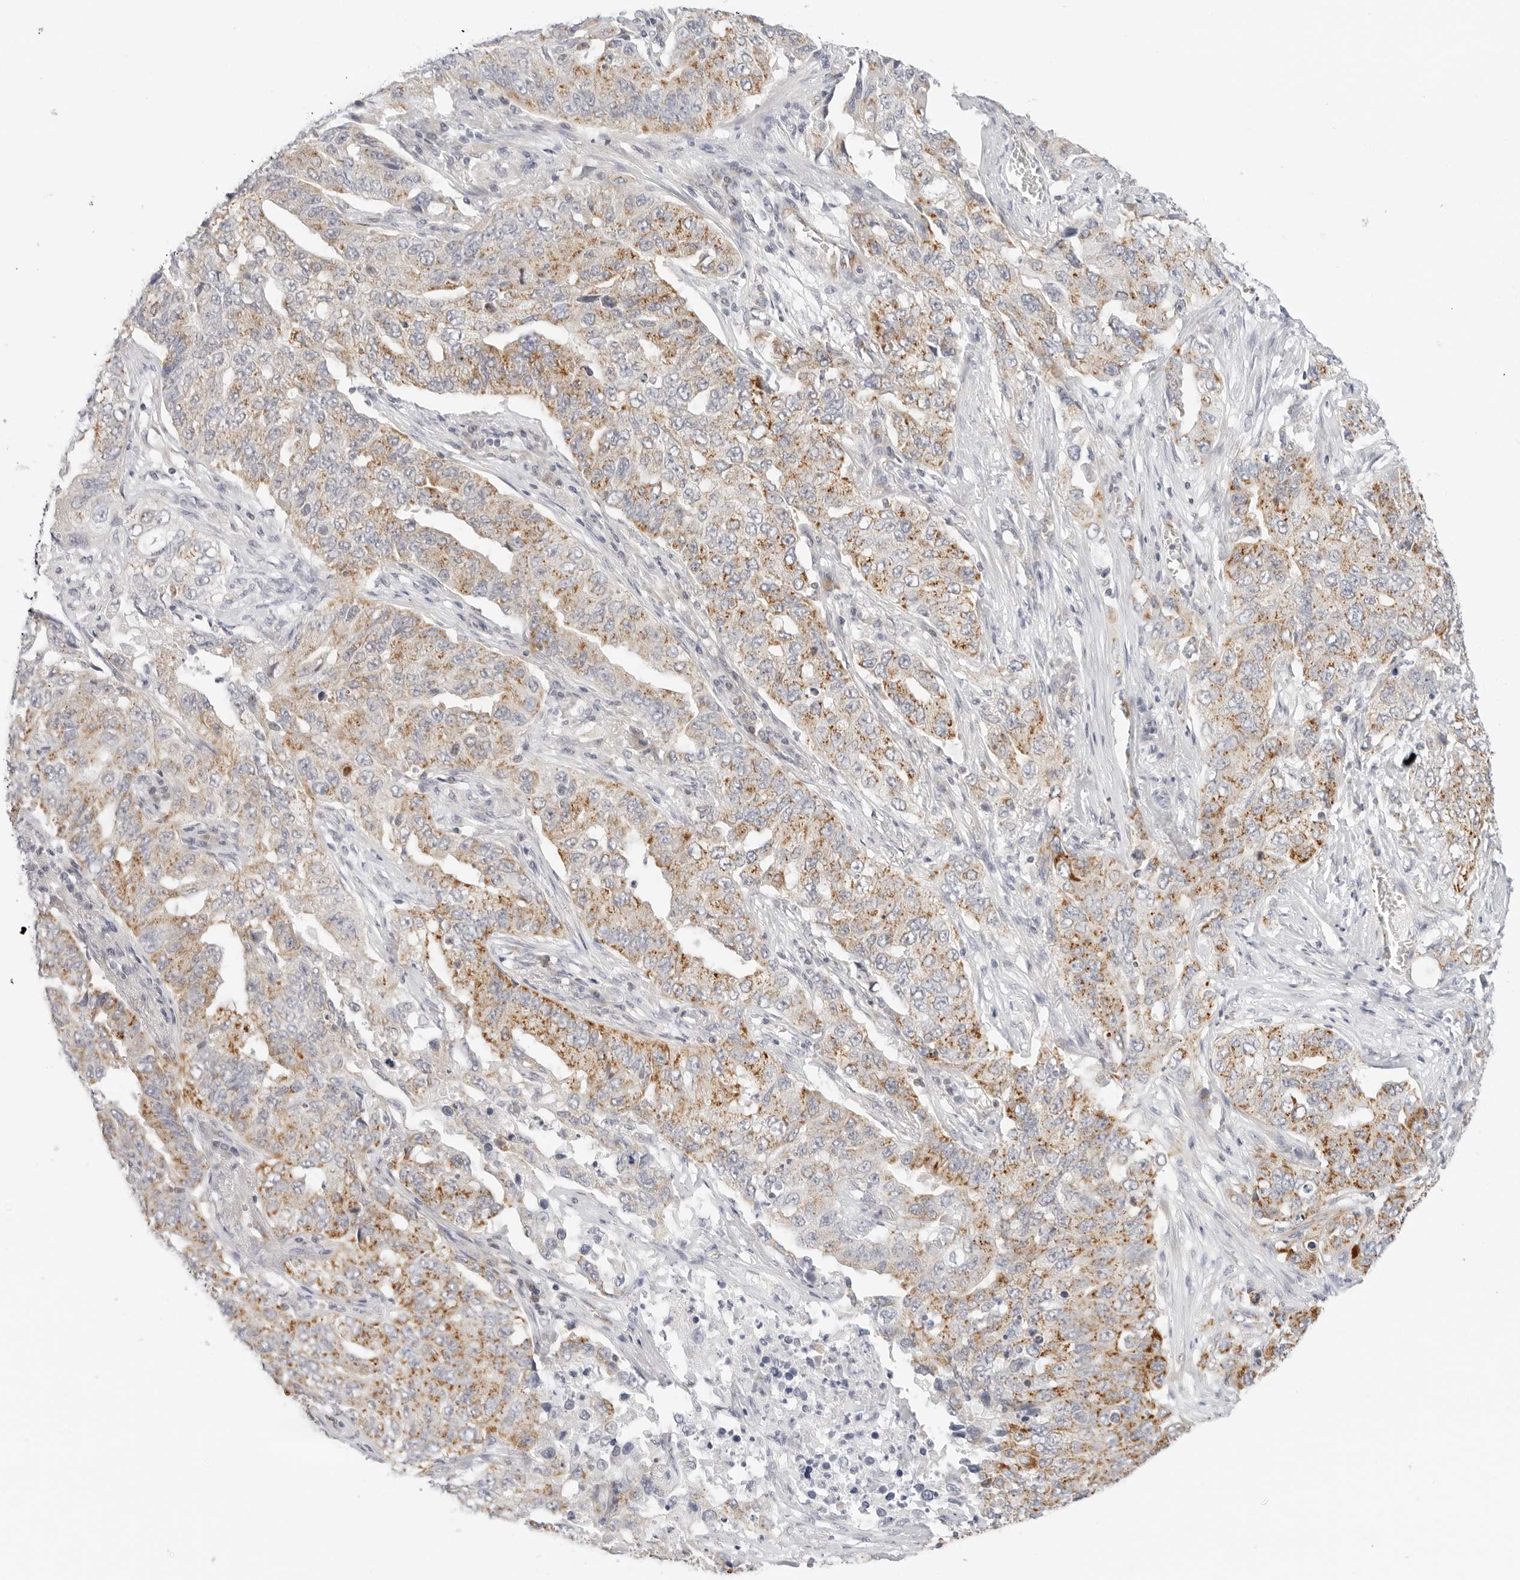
{"staining": {"intensity": "moderate", "quantity": "25%-75%", "location": "cytoplasmic/membranous"}, "tissue": "lung cancer", "cell_type": "Tumor cells", "image_type": "cancer", "snomed": [{"axis": "morphology", "description": "Adenocarcinoma, NOS"}, {"axis": "topography", "description": "Lung"}], "caption": "IHC micrograph of human adenocarcinoma (lung) stained for a protein (brown), which reveals medium levels of moderate cytoplasmic/membranous staining in approximately 25%-75% of tumor cells.", "gene": "RC3H1", "patient": {"sex": "female", "age": 51}}